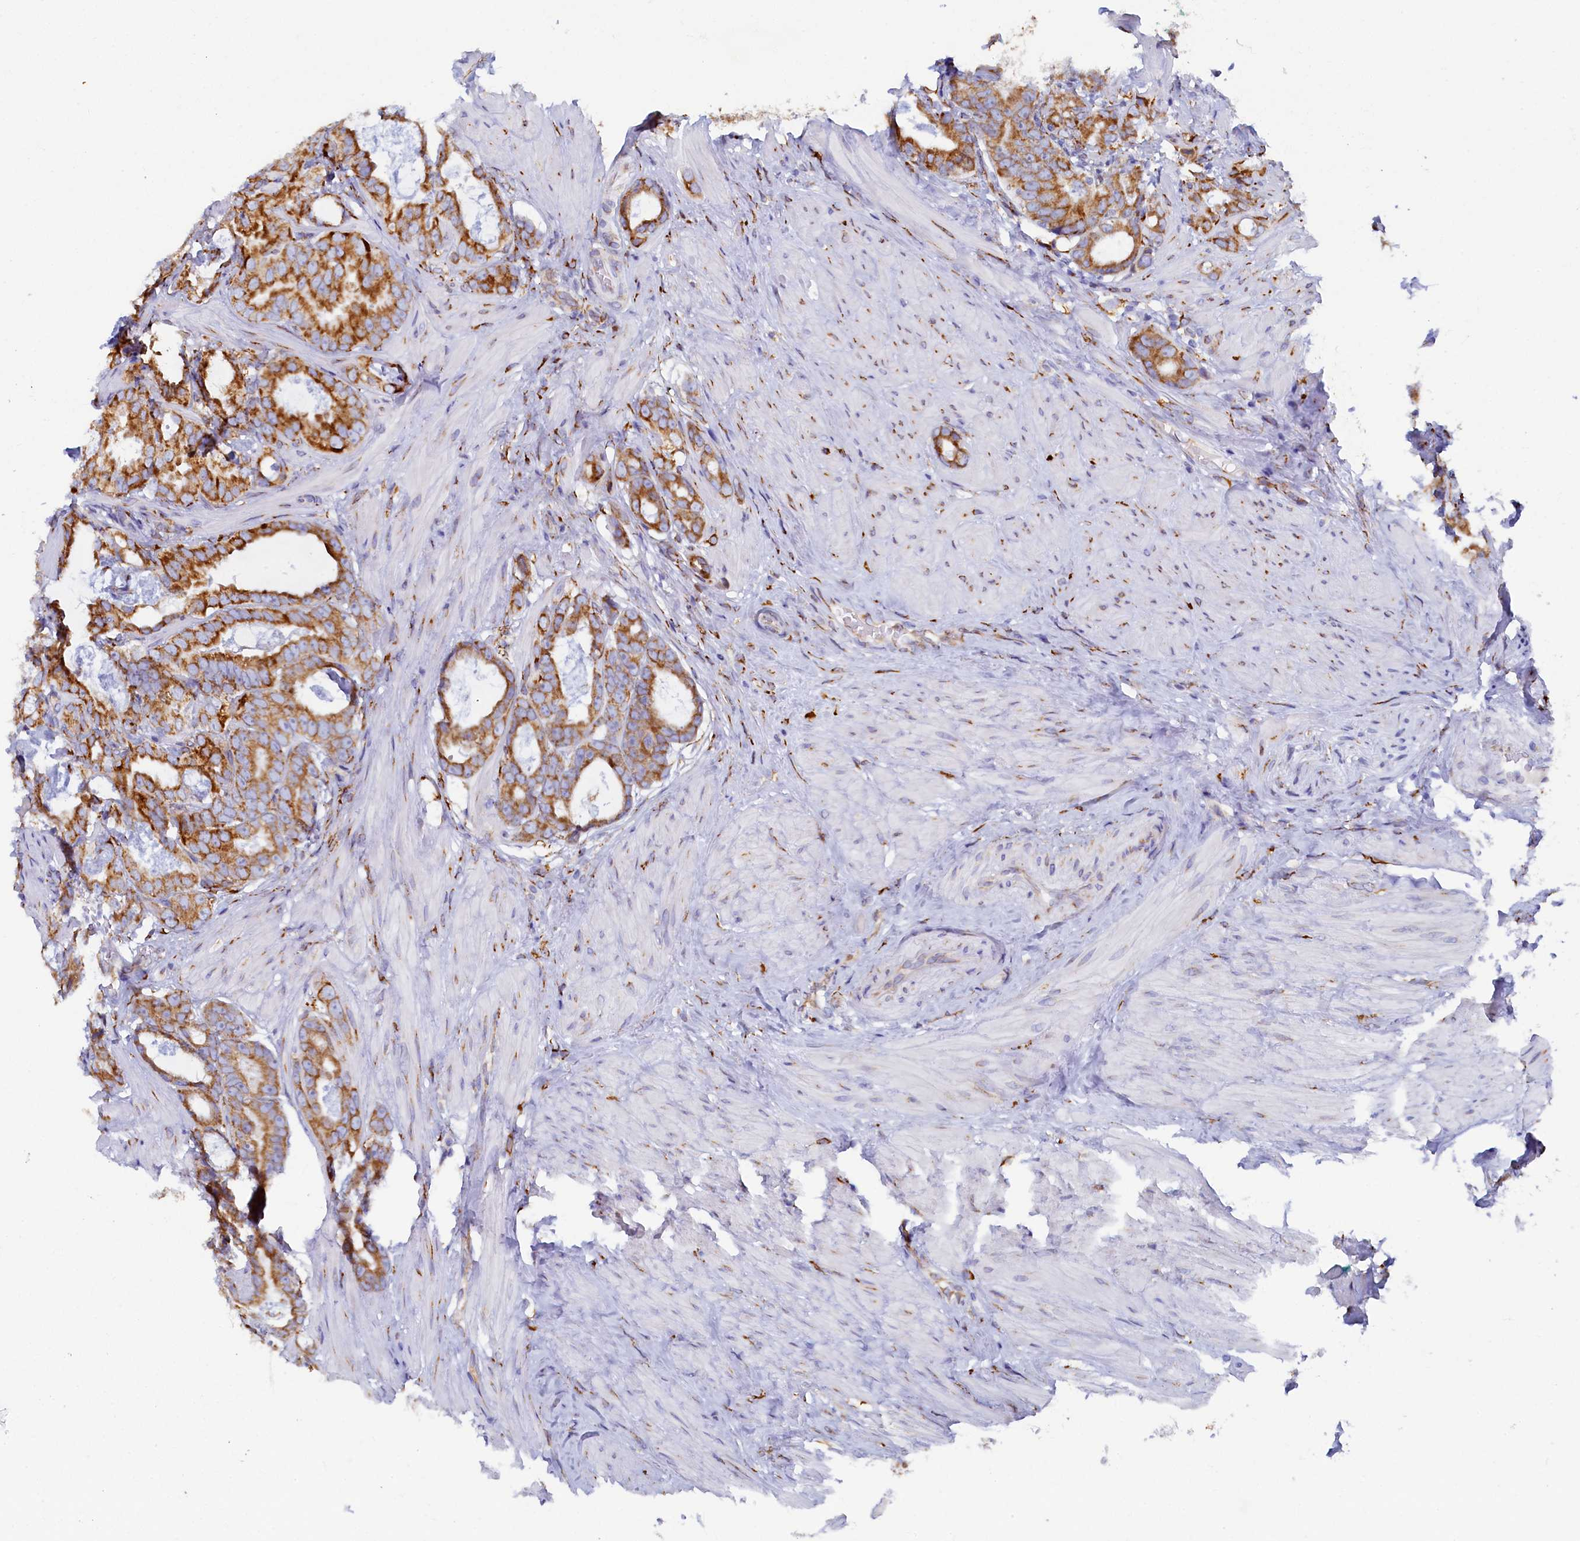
{"staining": {"intensity": "strong", "quantity": ">75%", "location": "cytoplasmic/membranous"}, "tissue": "prostate cancer", "cell_type": "Tumor cells", "image_type": "cancer", "snomed": [{"axis": "morphology", "description": "Adenocarcinoma, Low grade"}, {"axis": "topography", "description": "Prostate"}], "caption": "DAB (3,3'-diaminobenzidine) immunohistochemical staining of prostate adenocarcinoma (low-grade) demonstrates strong cytoplasmic/membranous protein positivity in approximately >75% of tumor cells.", "gene": "TMEM18", "patient": {"sex": "male", "age": 71}}